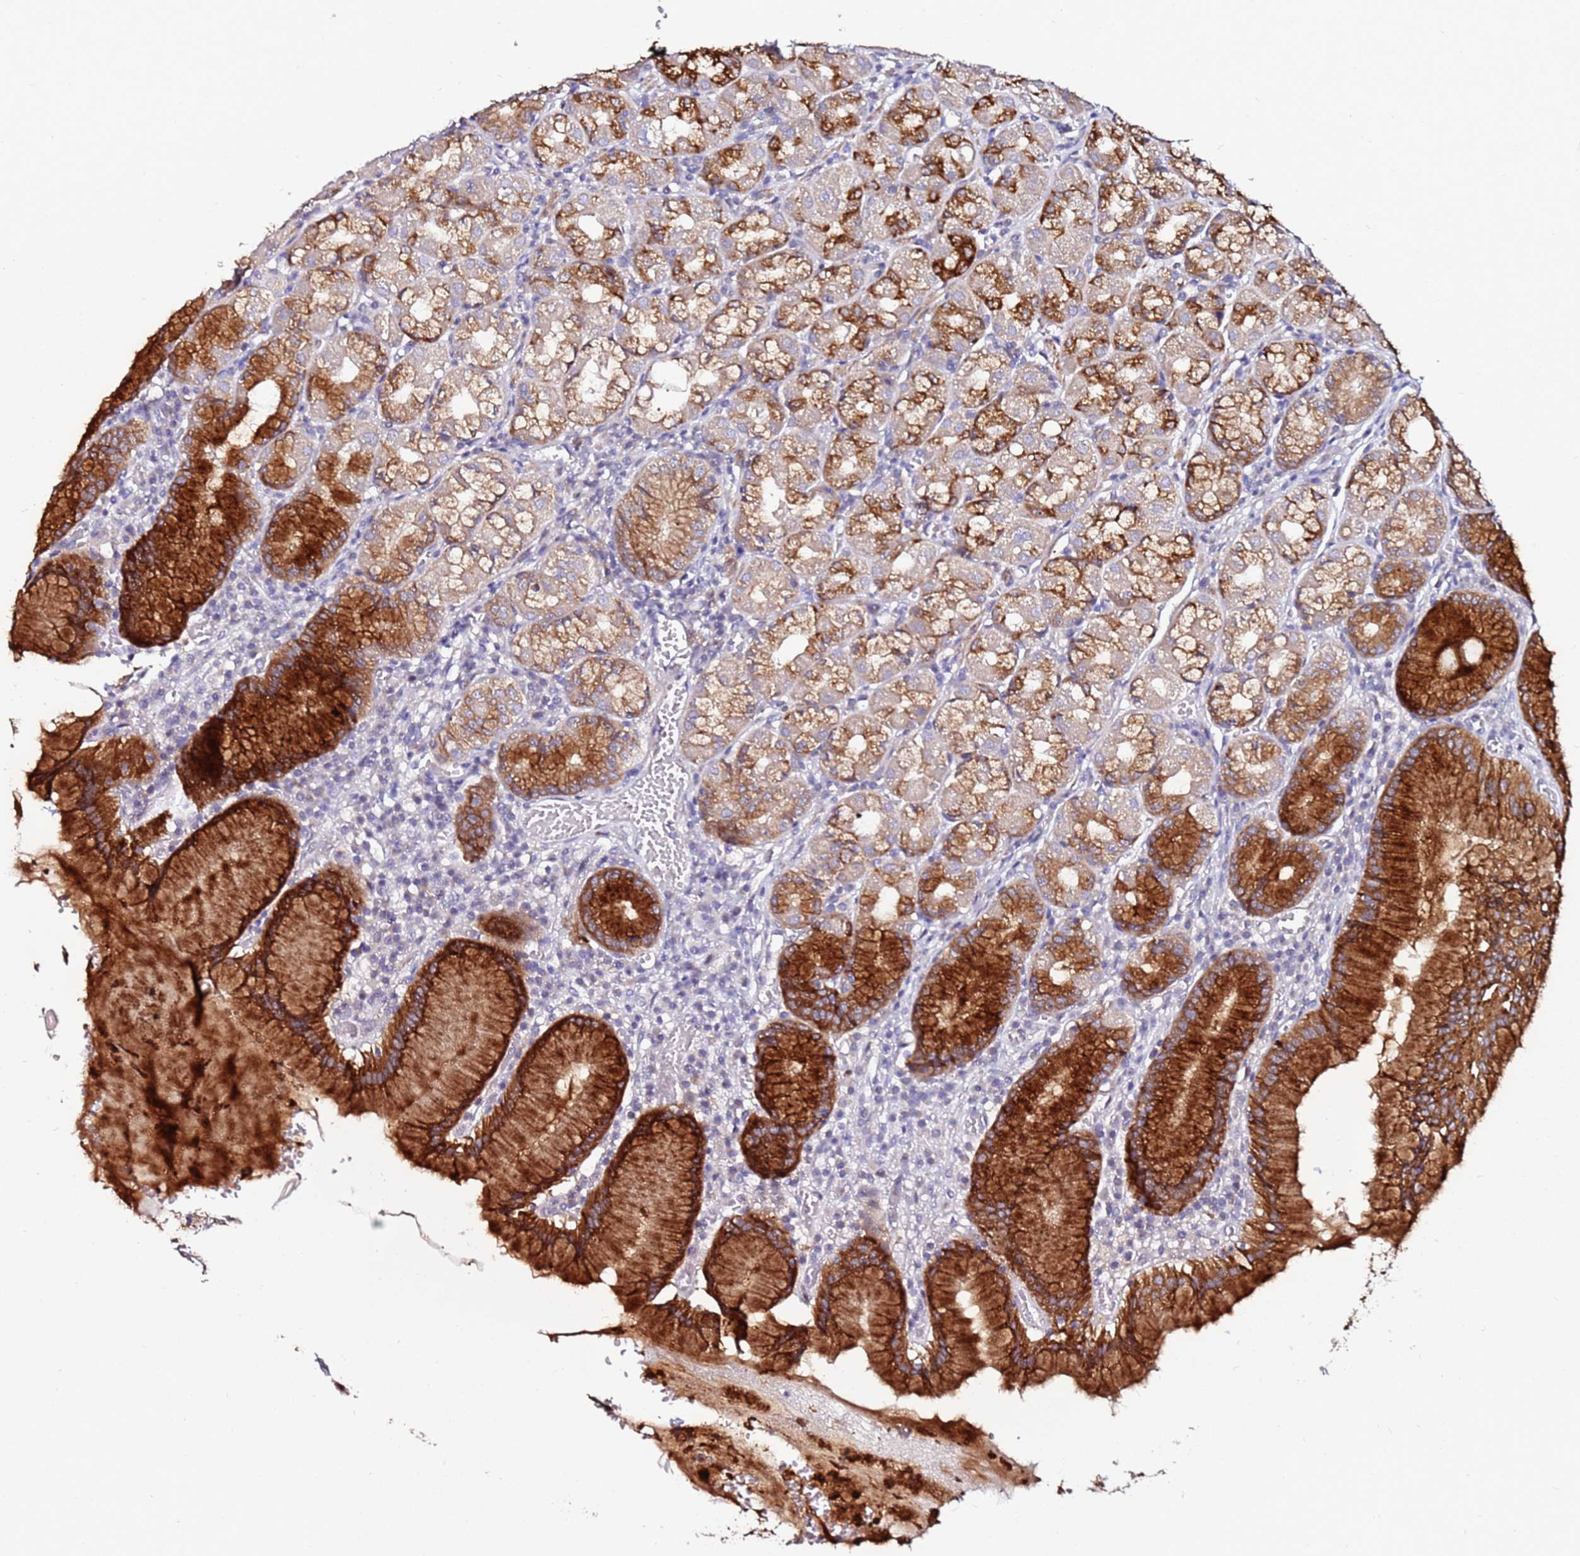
{"staining": {"intensity": "strong", "quantity": "25%-75%", "location": "cytoplasmic/membranous"}, "tissue": "stomach", "cell_type": "Glandular cells", "image_type": "normal", "snomed": [{"axis": "morphology", "description": "Normal tissue, NOS"}, {"axis": "topography", "description": "Stomach"}], "caption": "This histopathology image displays immunohistochemistry staining of benign stomach, with high strong cytoplasmic/membranous expression in approximately 25%-75% of glandular cells.", "gene": "SRRM5", "patient": {"sex": "male", "age": 55}}